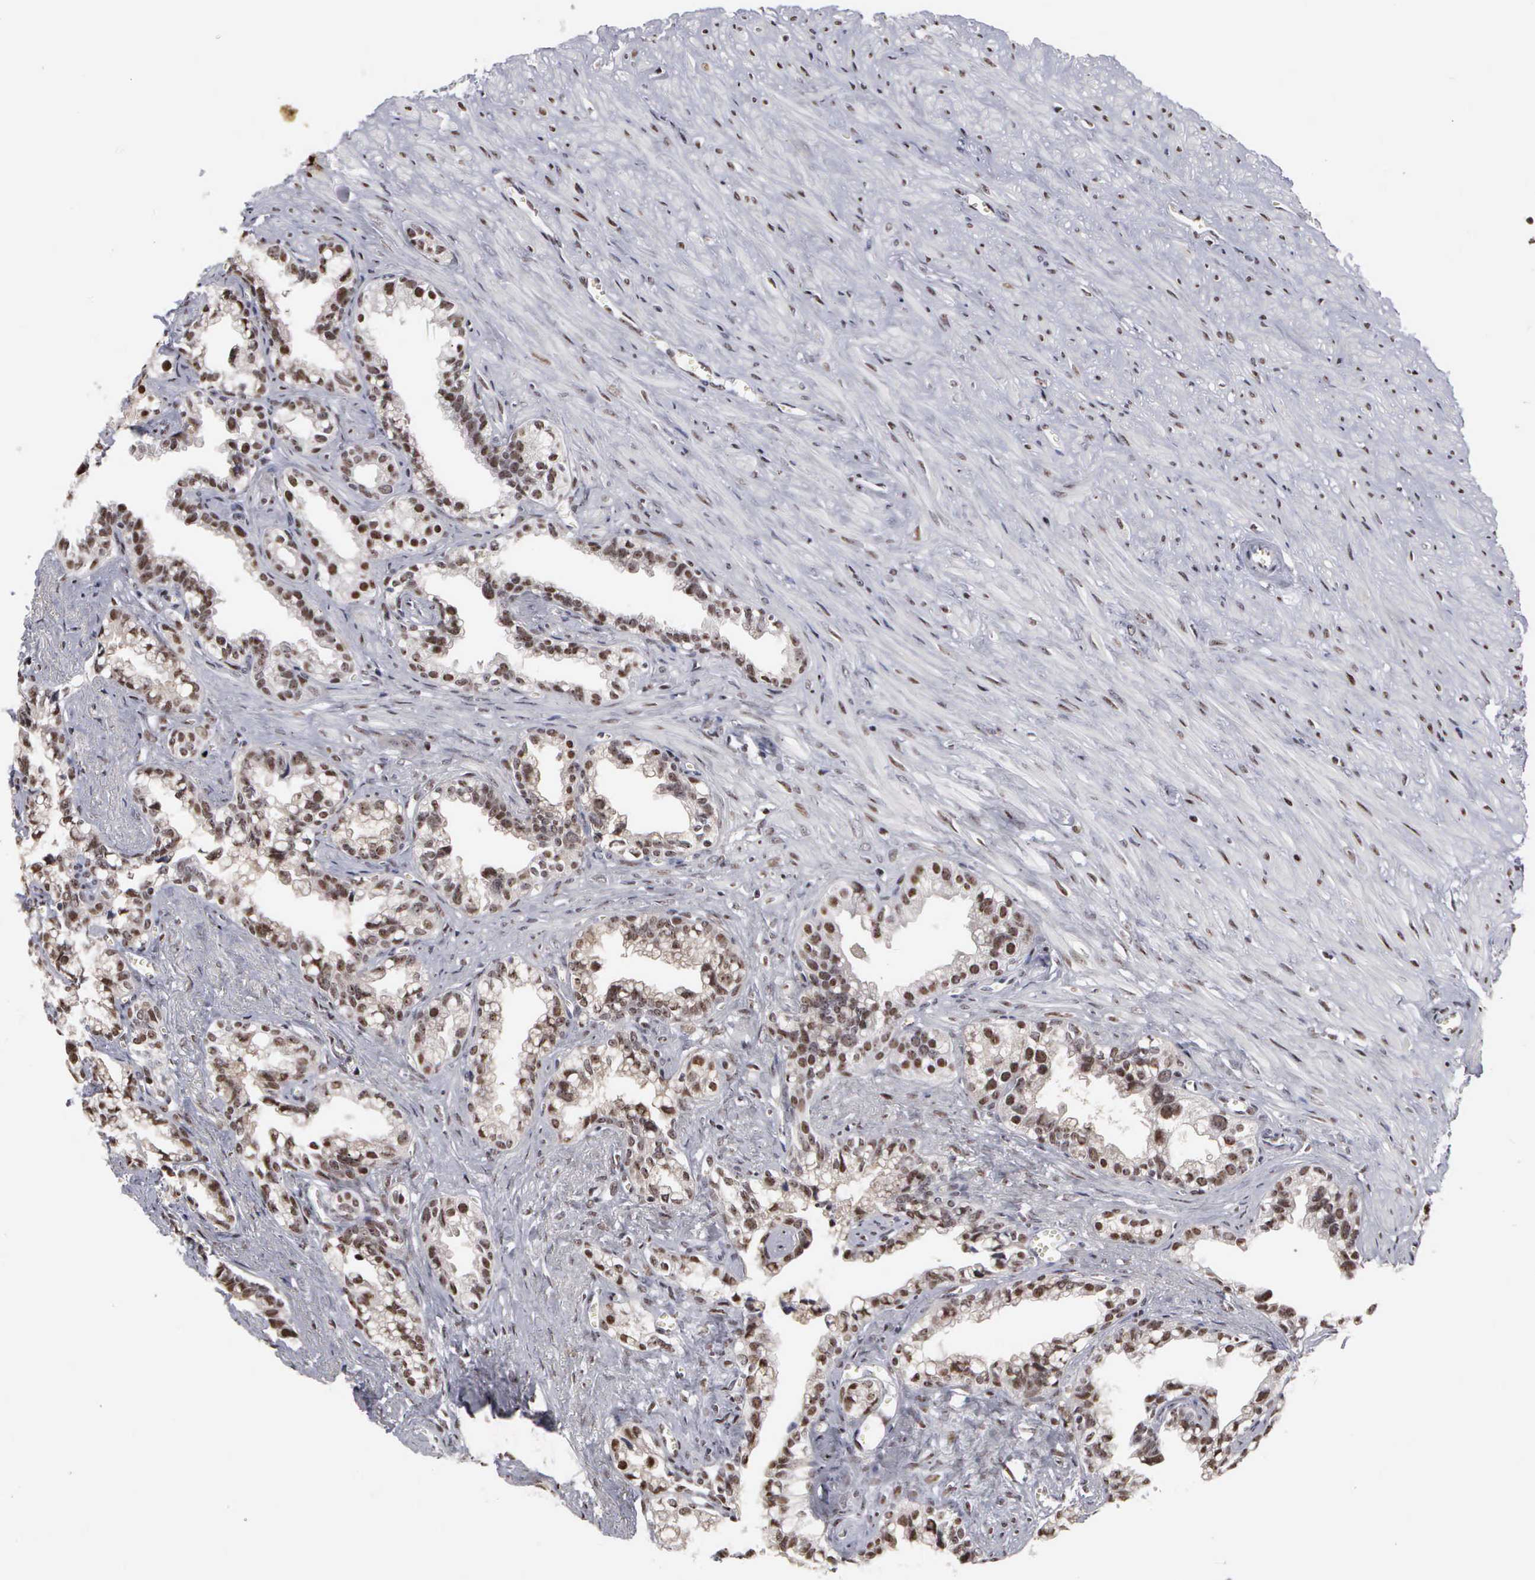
{"staining": {"intensity": "strong", "quantity": ">75%", "location": "nuclear"}, "tissue": "seminal vesicle", "cell_type": "Glandular cells", "image_type": "normal", "snomed": [{"axis": "morphology", "description": "Normal tissue, NOS"}, {"axis": "topography", "description": "Seminal veicle"}], "caption": "Approximately >75% of glandular cells in benign seminal vesicle exhibit strong nuclear protein positivity as visualized by brown immunohistochemical staining.", "gene": "KIAA0586", "patient": {"sex": "male", "age": 60}}